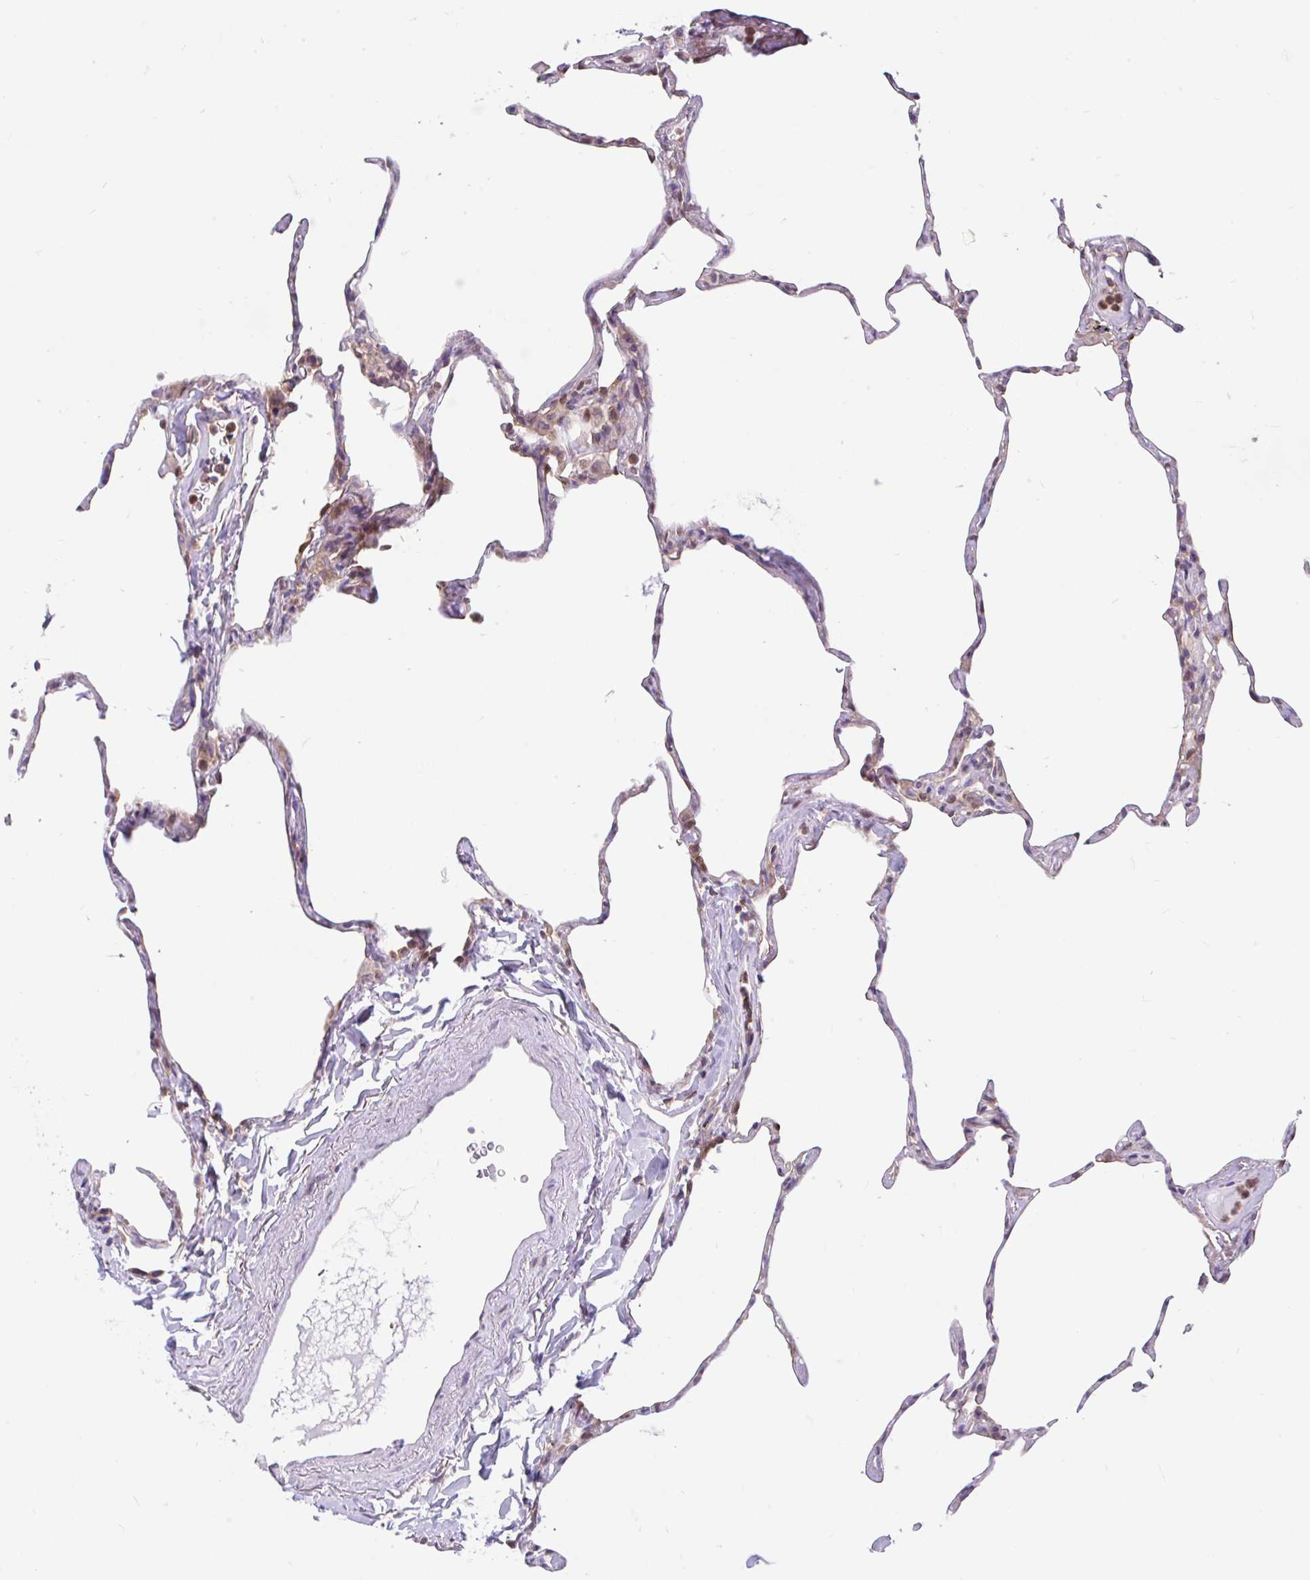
{"staining": {"intensity": "moderate", "quantity": "25%-75%", "location": "cytoplasmic/membranous"}, "tissue": "lung", "cell_type": "Alveolar cells", "image_type": "normal", "snomed": [{"axis": "morphology", "description": "Normal tissue, NOS"}, {"axis": "topography", "description": "Lung"}], "caption": "High-magnification brightfield microscopy of normal lung stained with DAB (3,3'-diaminobenzidine) (brown) and counterstained with hematoxylin (blue). alveolar cells exhibit moderate cytoplasmic/membranous positivity is identified in about25%-75% of cells.", "gene": "RALBP1", "patient": {"sex": "male", "age": 65}}